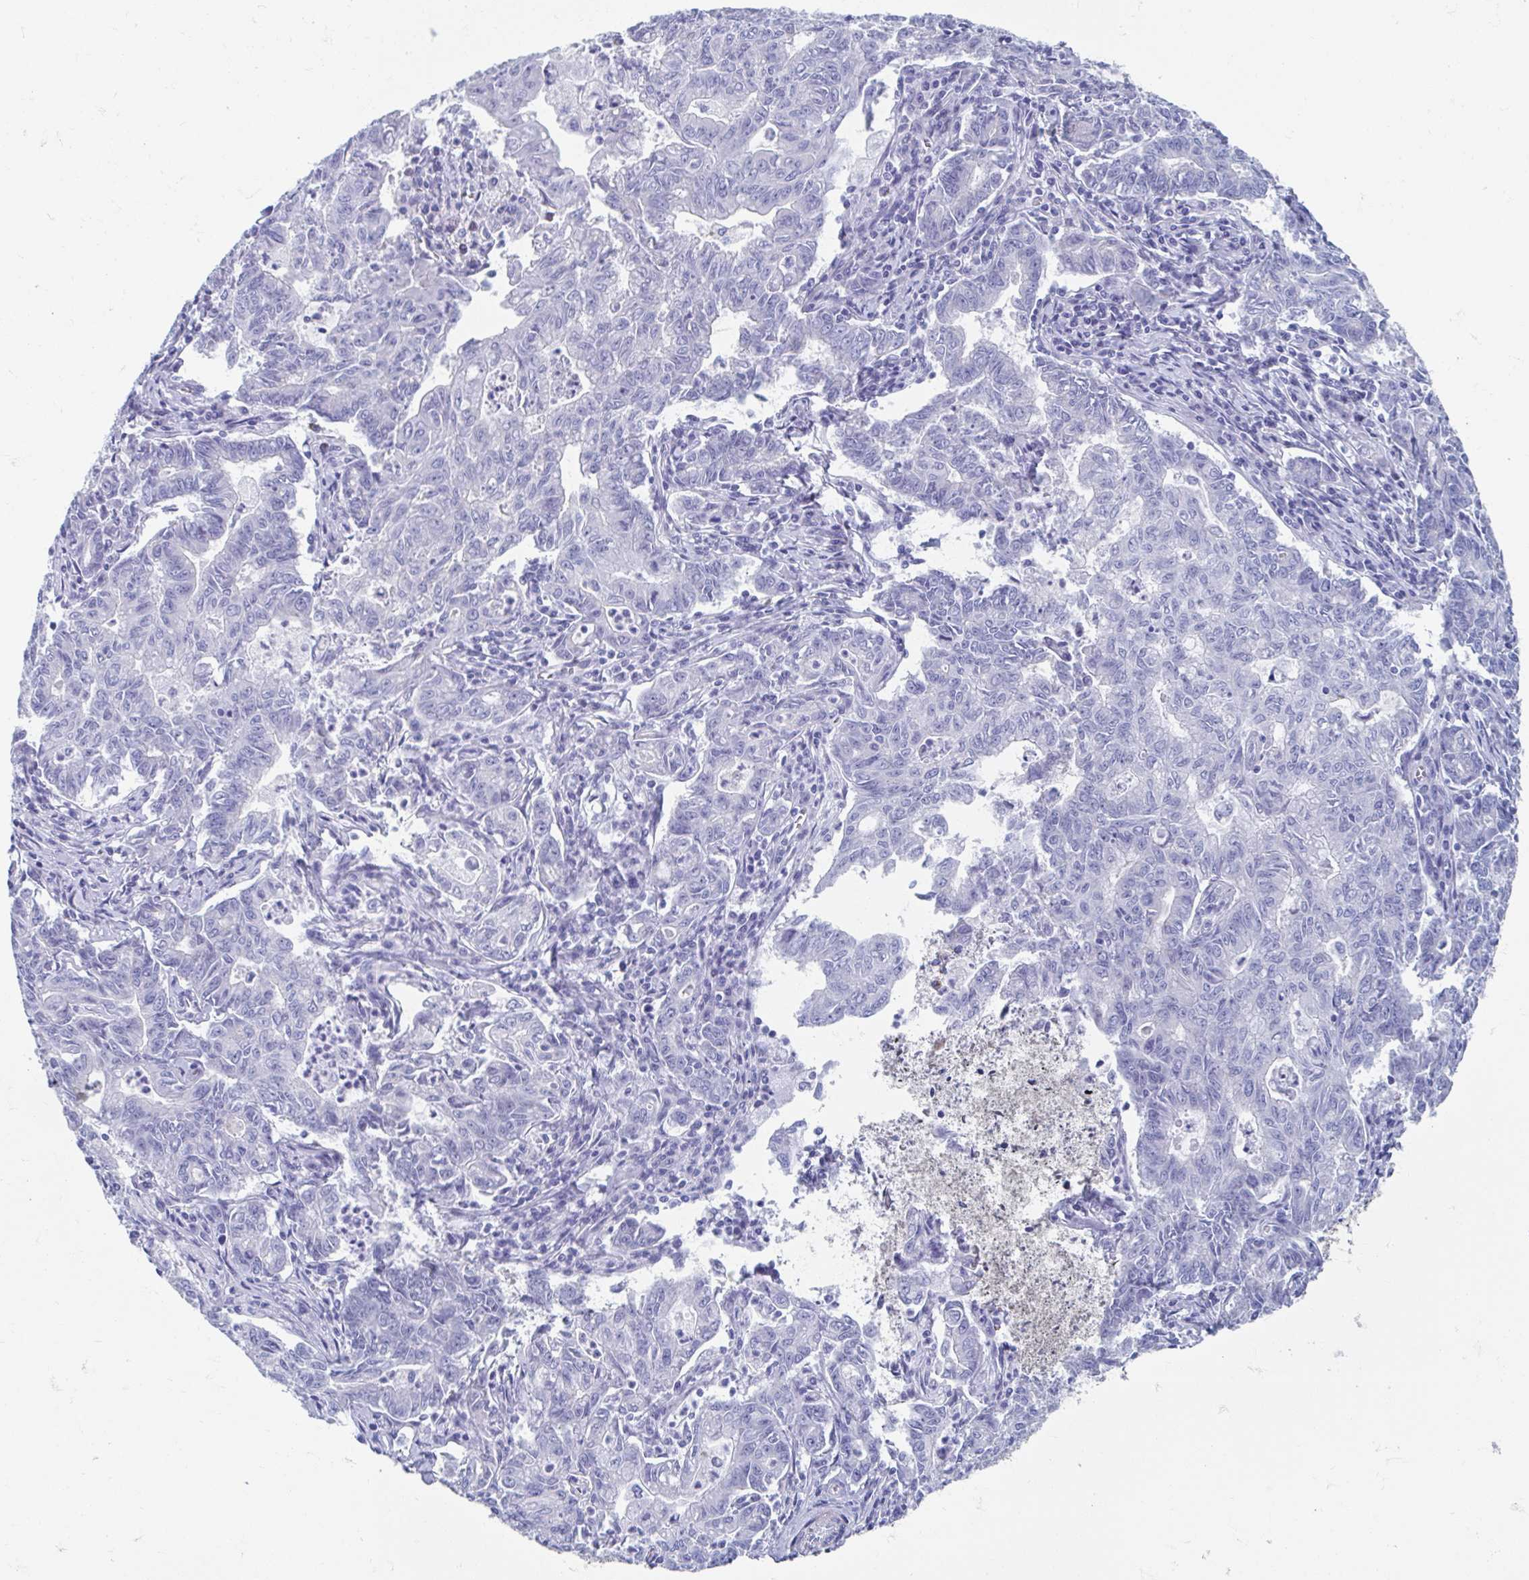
{"staining": {"intensity": "negative", "quantity": "none", "location": "none"}, "tissue": "stomach cancer", "cell_type": "Tumor cells", "image_type": "cancer", "snomed": [{"axis": "morphology", "description": "Adenocarcinoma, NOS"}, {"axis": "topography", "description": "Stomach, upper"}], "caption": "Immunohistochemistry (IHC) micrograph of human adenocarcinoma (stomach) stained for a protein (brown), which demonstrates no staining in tumor cells.", "gene": "SHCBP1L", "patient": {"sex": "female", "age": 79}}